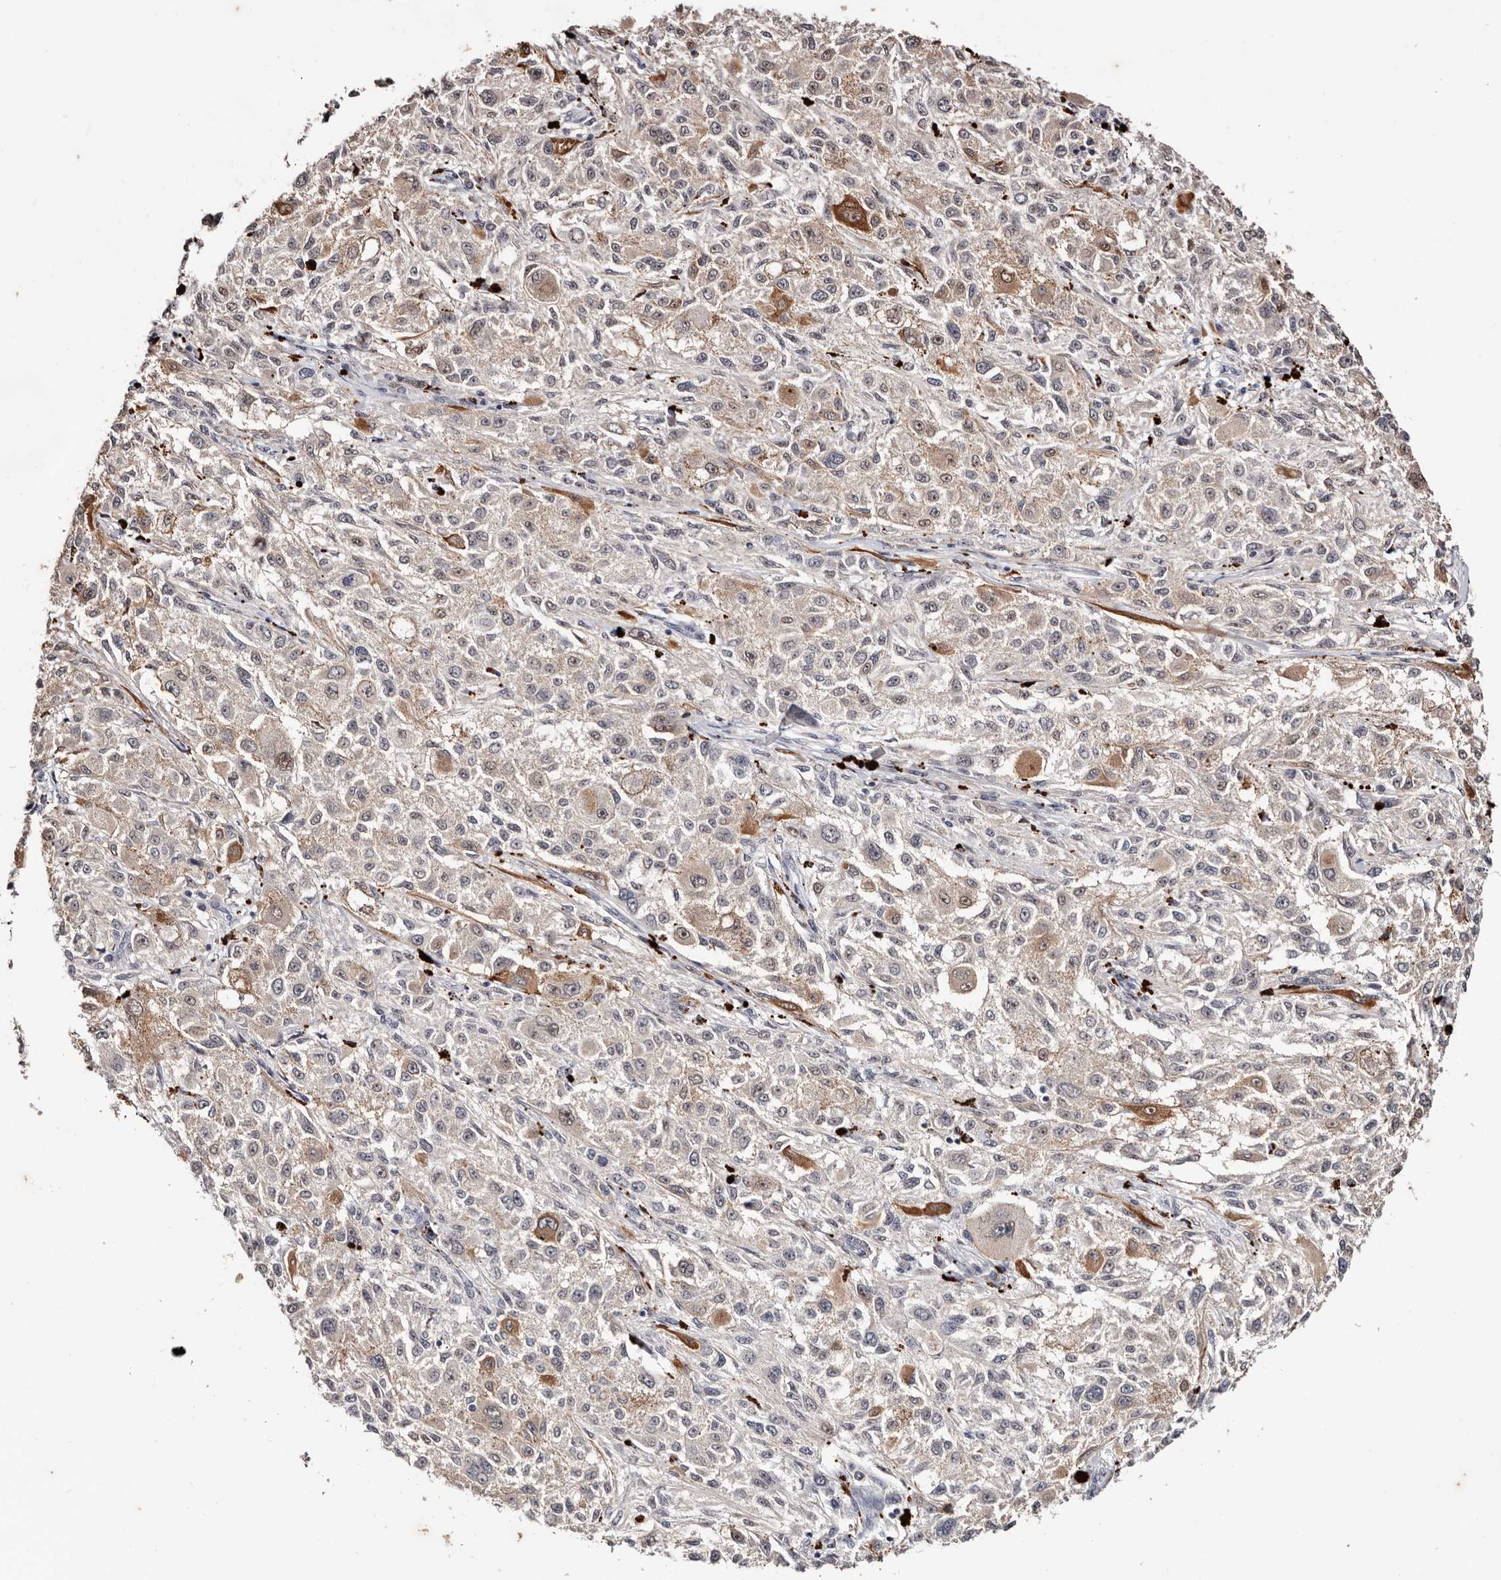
{"staining": {"intensity": "moderate", "quantity": "<25%", "location": "cytoplasmic/membranous"}, "tissue": "melanoma", "cell_type": "Tumor cells", "image_type": "cancer", "snomed": [{"axis": "morphology", "description": "Necrosis, NOS"}, {"axis": "morphology", "description": "Malignant melanoma, NOS"}, {"axis": "topography", "description": "Skin"}], "caption": "DAB immunohistochemical staining of human melanoma reveals moderate cytoplasmic/membranous protein staining in about <25% of tumor cells.", "gene": "TYW3", "patient": {"sex": "female", "age": 87}}